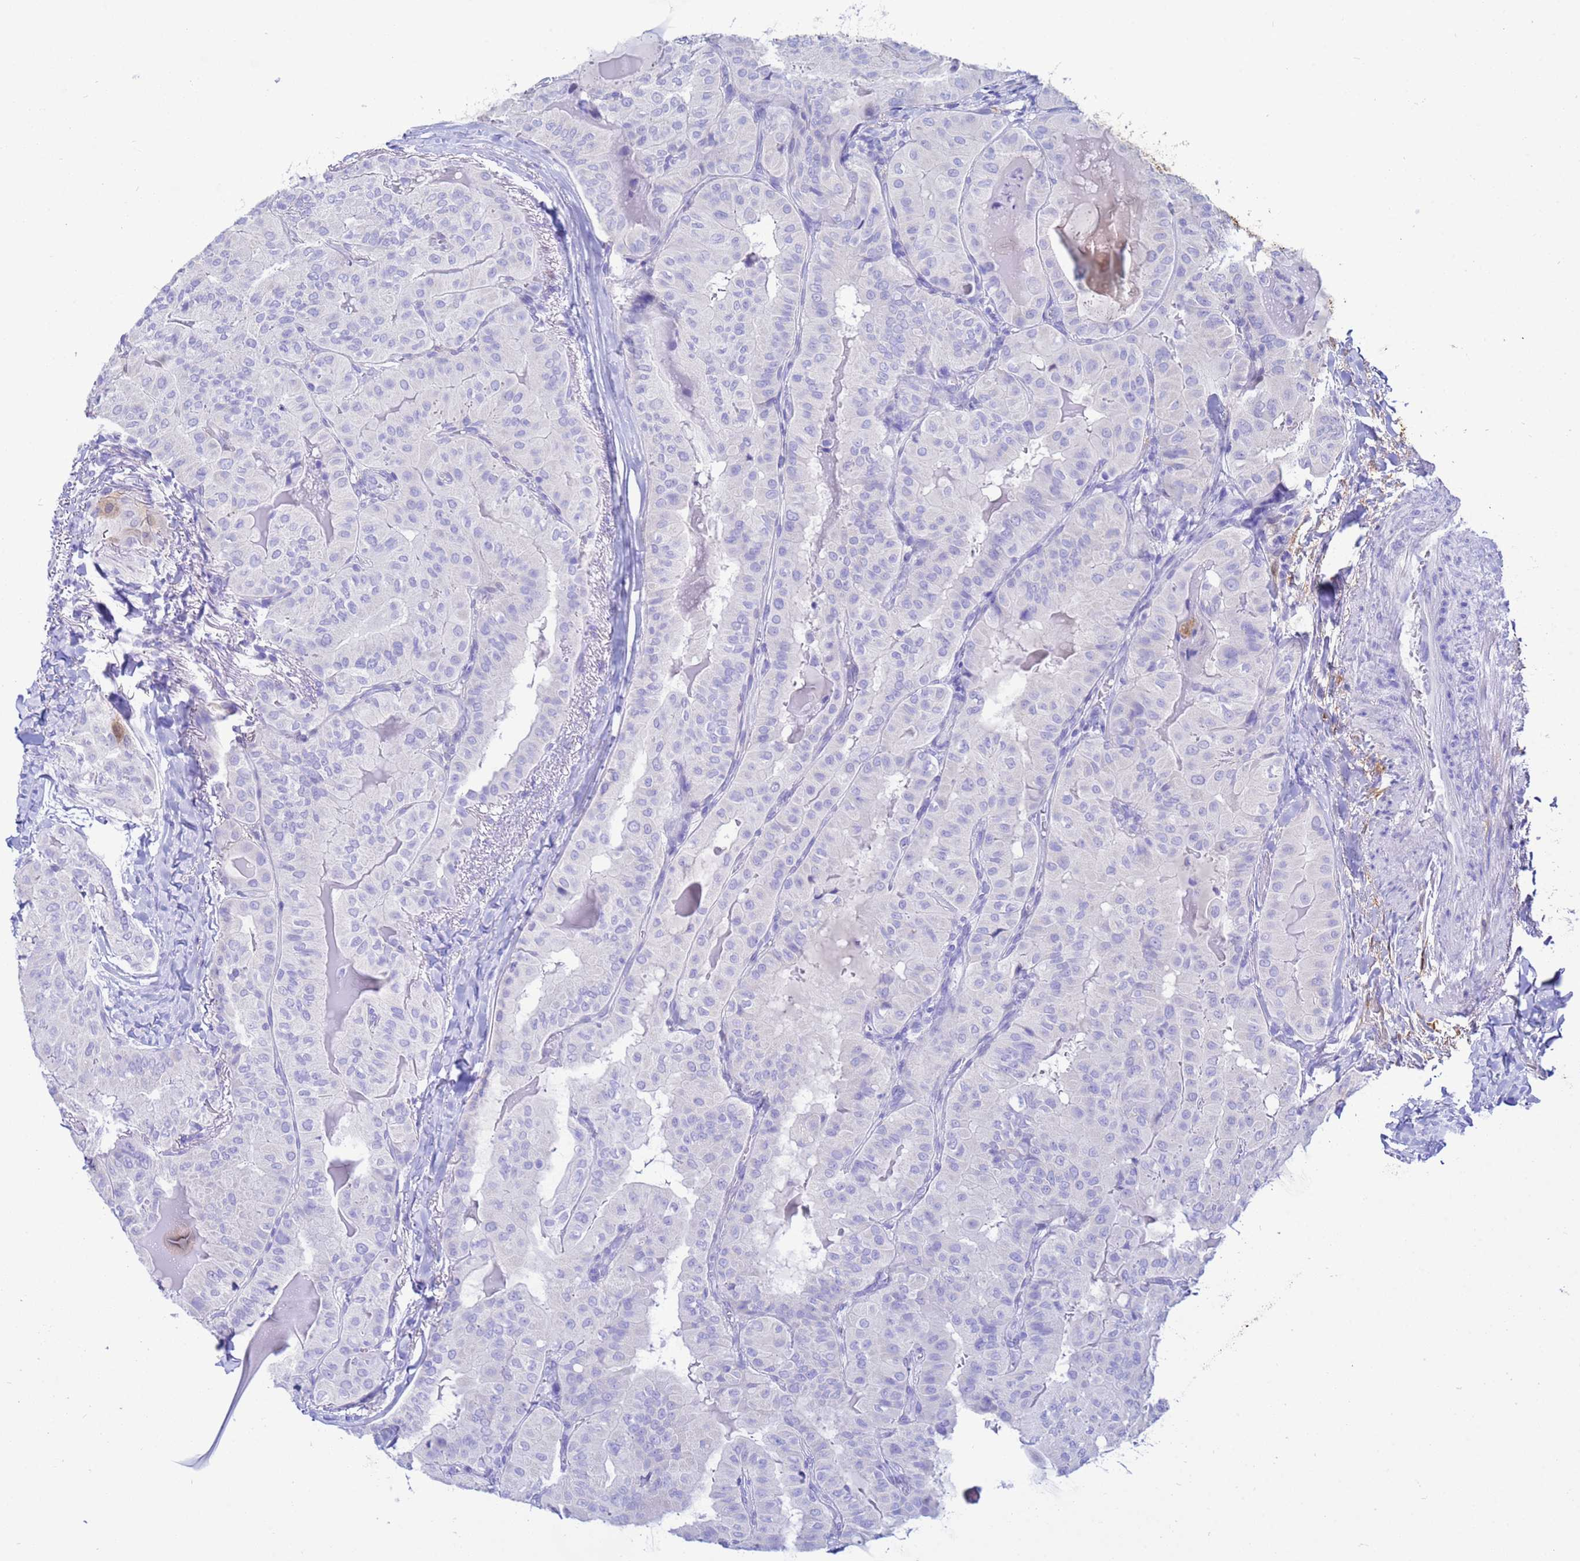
{"staining": {"intensity": "negative", "quantity": "none", "location": "none"}, "tissue": "thyroid cancer", "cell_type": "Tumor cells", "image_type": "cancer", "snomed": [{"axis": "morphology", "description": "Papillary adenocarcinoma, NOS"}, {"axis": "topography", "description": "Thyroid gland"}], "caption": "Tumor cells are negative for protein expression in human thyroid cancer.", "gene": "AKR1C2", "patient": {"sex": "female", "age": 68}}